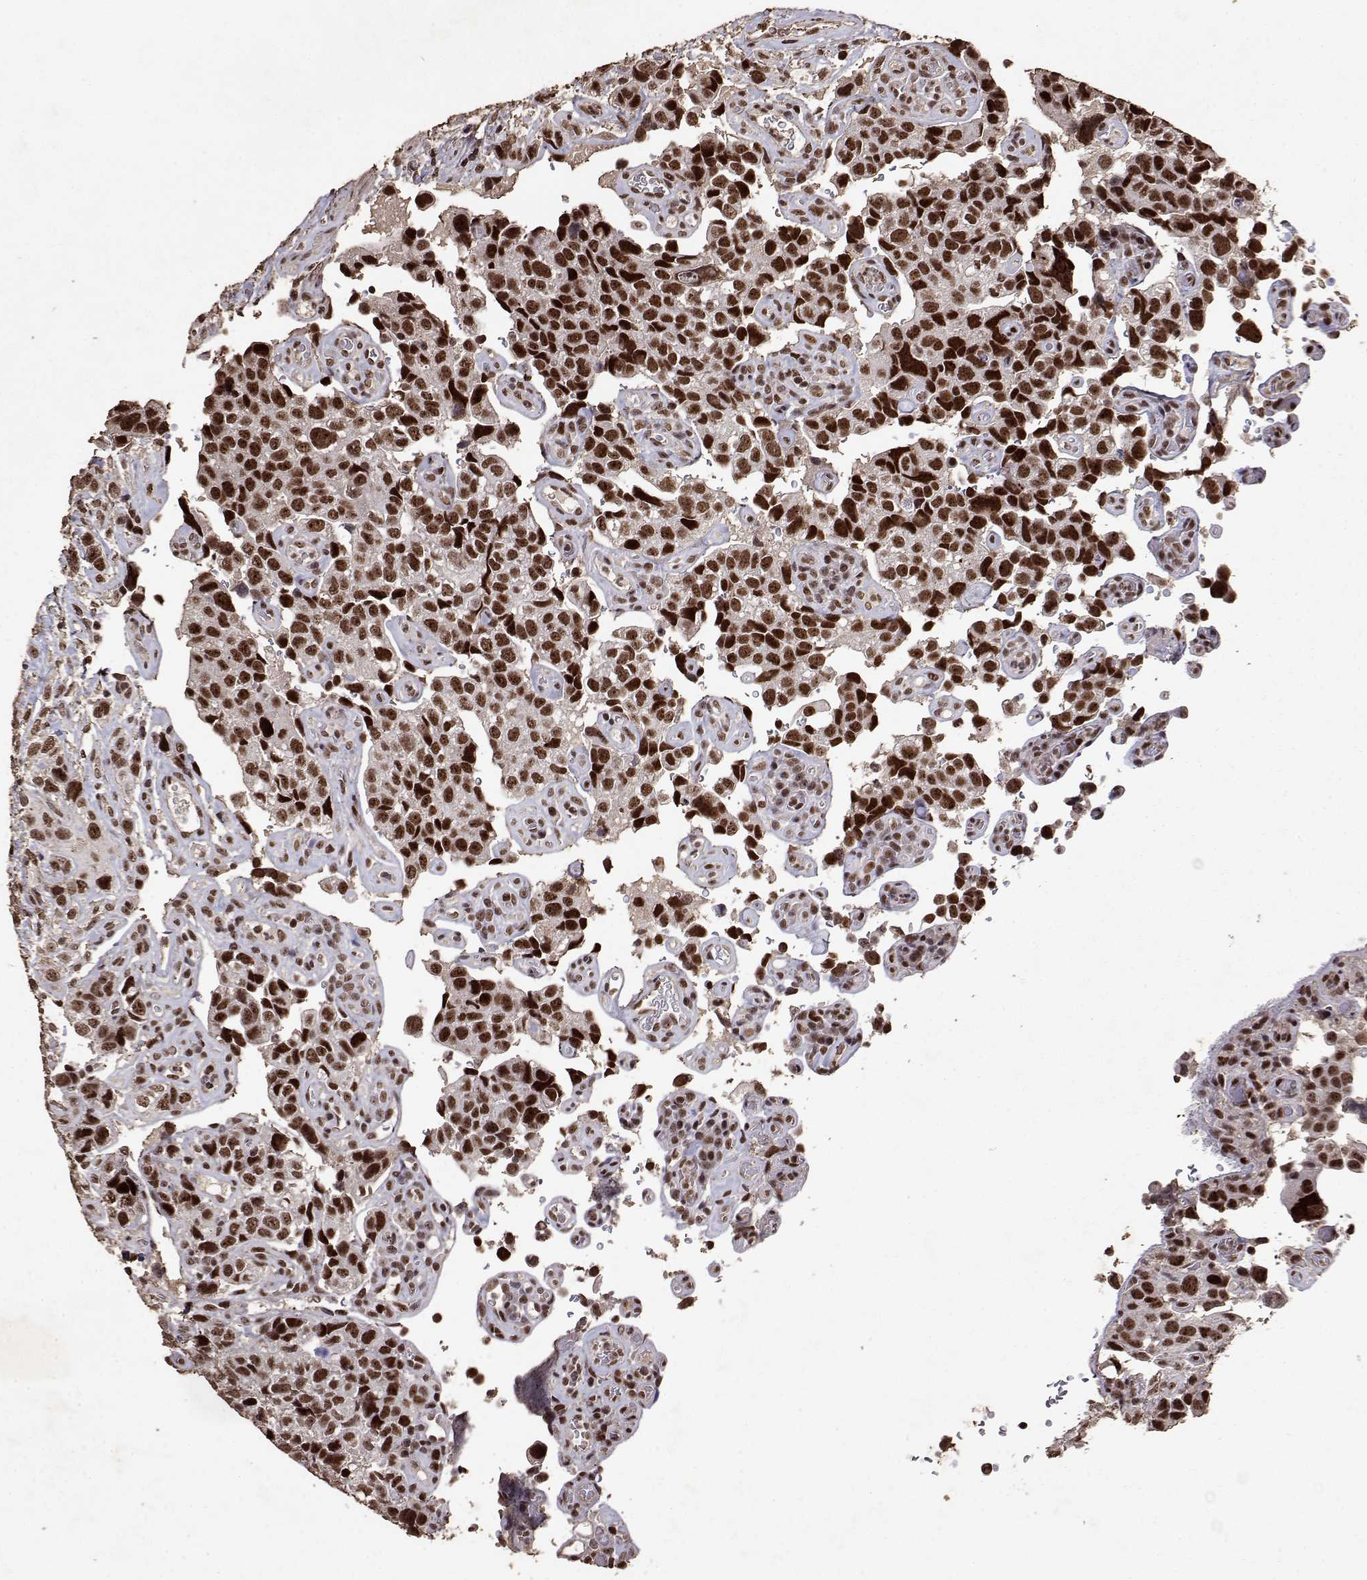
{"staining": {"intensity": "strong", "quantity": ">75%", "location": "nuclear"}, "tissue": "urothelial cancer", "cell_type": "Tumor cells", "image_type": "cancer", "snomed": [{"axis": "morphology", "description": "Urothelial carcinoma, High grade"}, {"axis": "topography", "description": "Urinary bladder"}], "caption": "Urothelial cancer stained with IHC demonstrates strong nuclear positivity in about >75% of tumor cells. Nuclei are stained in blue.", "gene": "TOE1", "patient": {"sex": "female", "age": 58}}